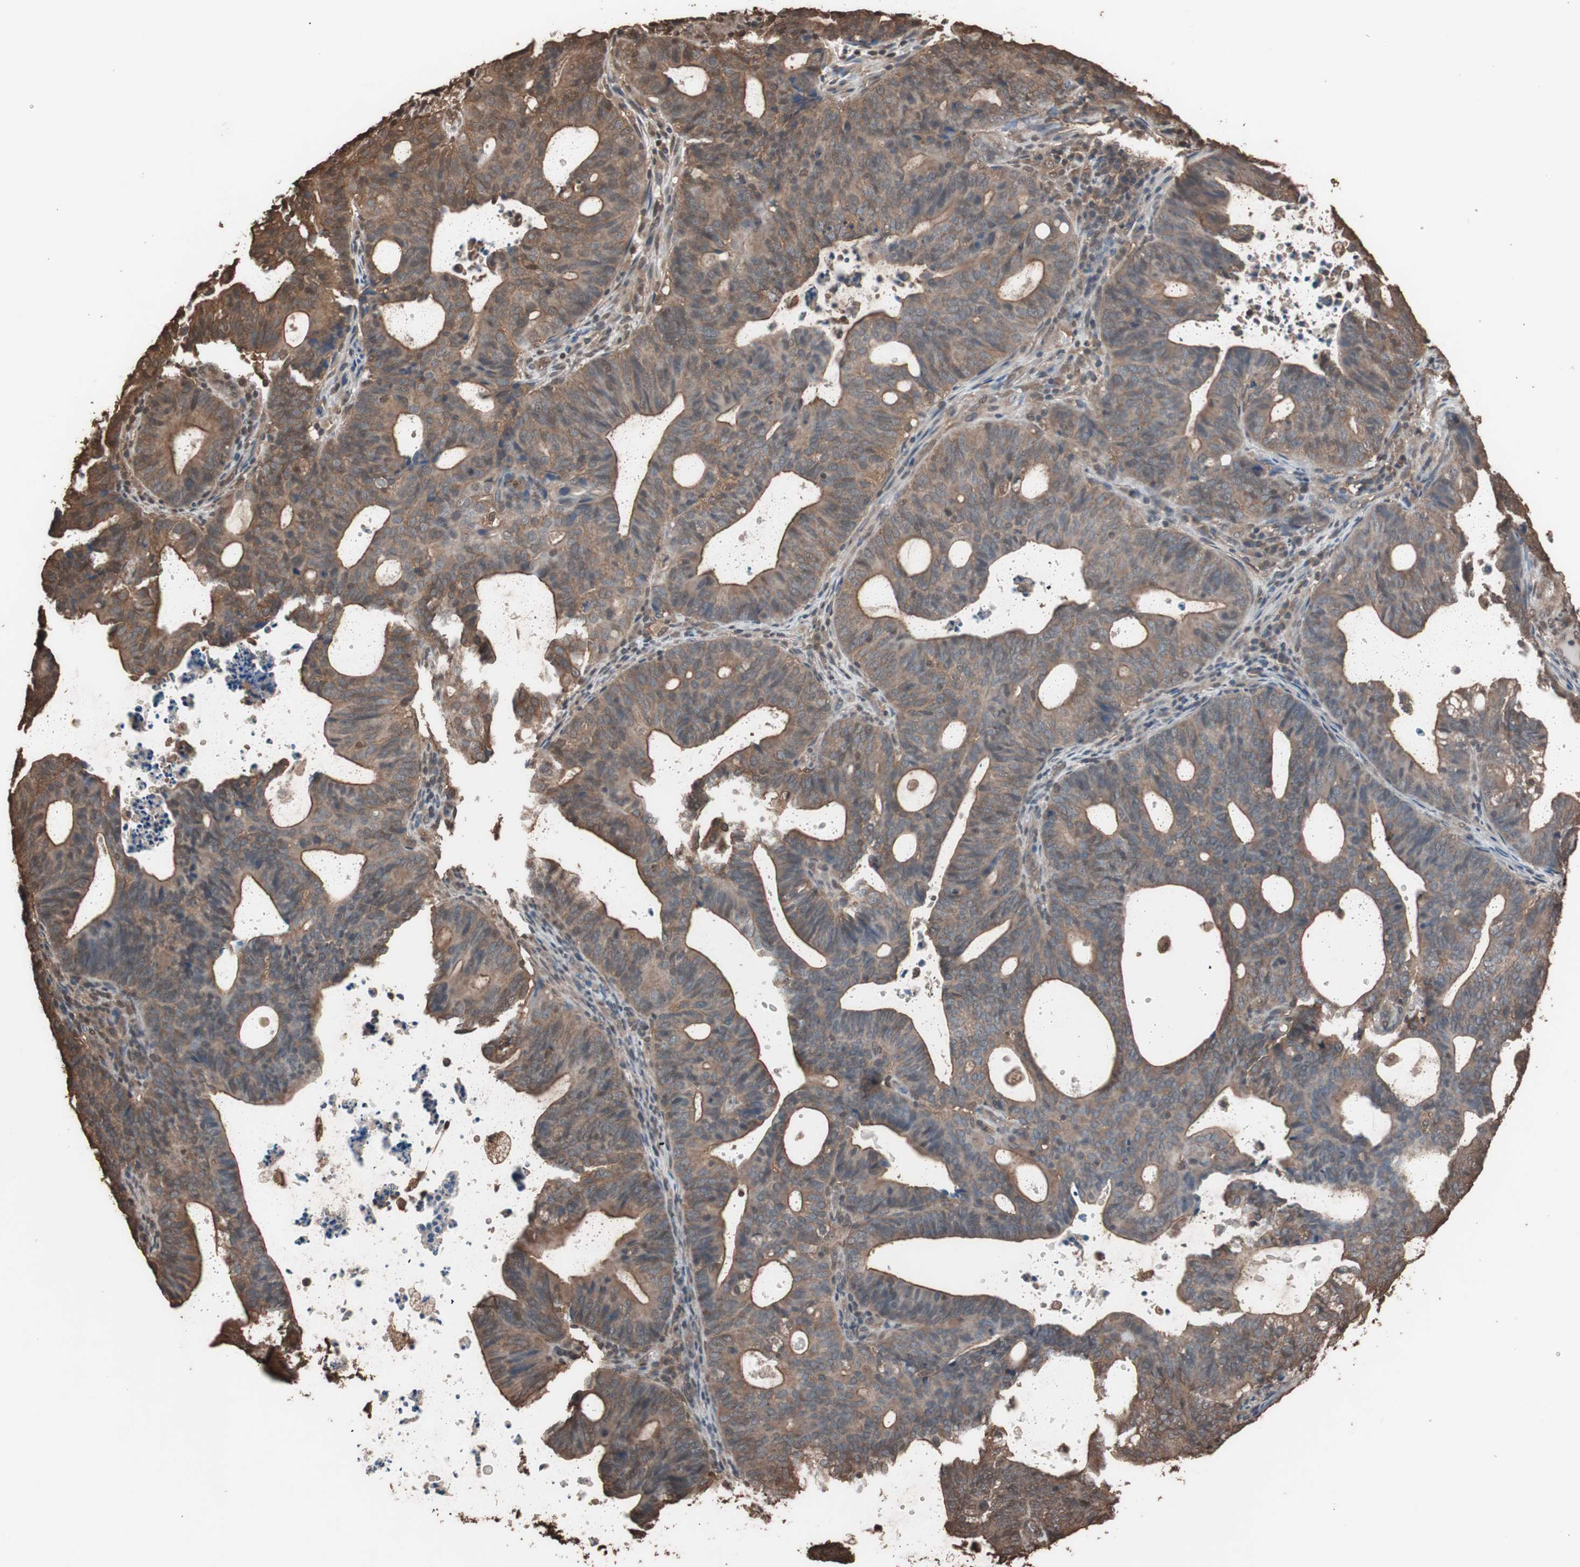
{"staining": {"intensity": "moderate", "quantity": ">75%", "location": "cytoplasmic/membranous"}, "tissue": "endometrial cancer", "cell_type": "Tumor cells", "image_type": "cancer", "snomed": [{"axis": "morphology", "description": "Adenocarcinoma, NOS"}, {"axis": "topography", "description": "Uterus"}], "caption": "There is medium levels of moderate cytoplasmic/membranous staining in tumor cells of endometrial cancer (adenocarcinoma), as demonstrated by immunohistochemical staining (brown color).", "gene": "CALM2", "patient": {"sex": "female", "age": 83}}